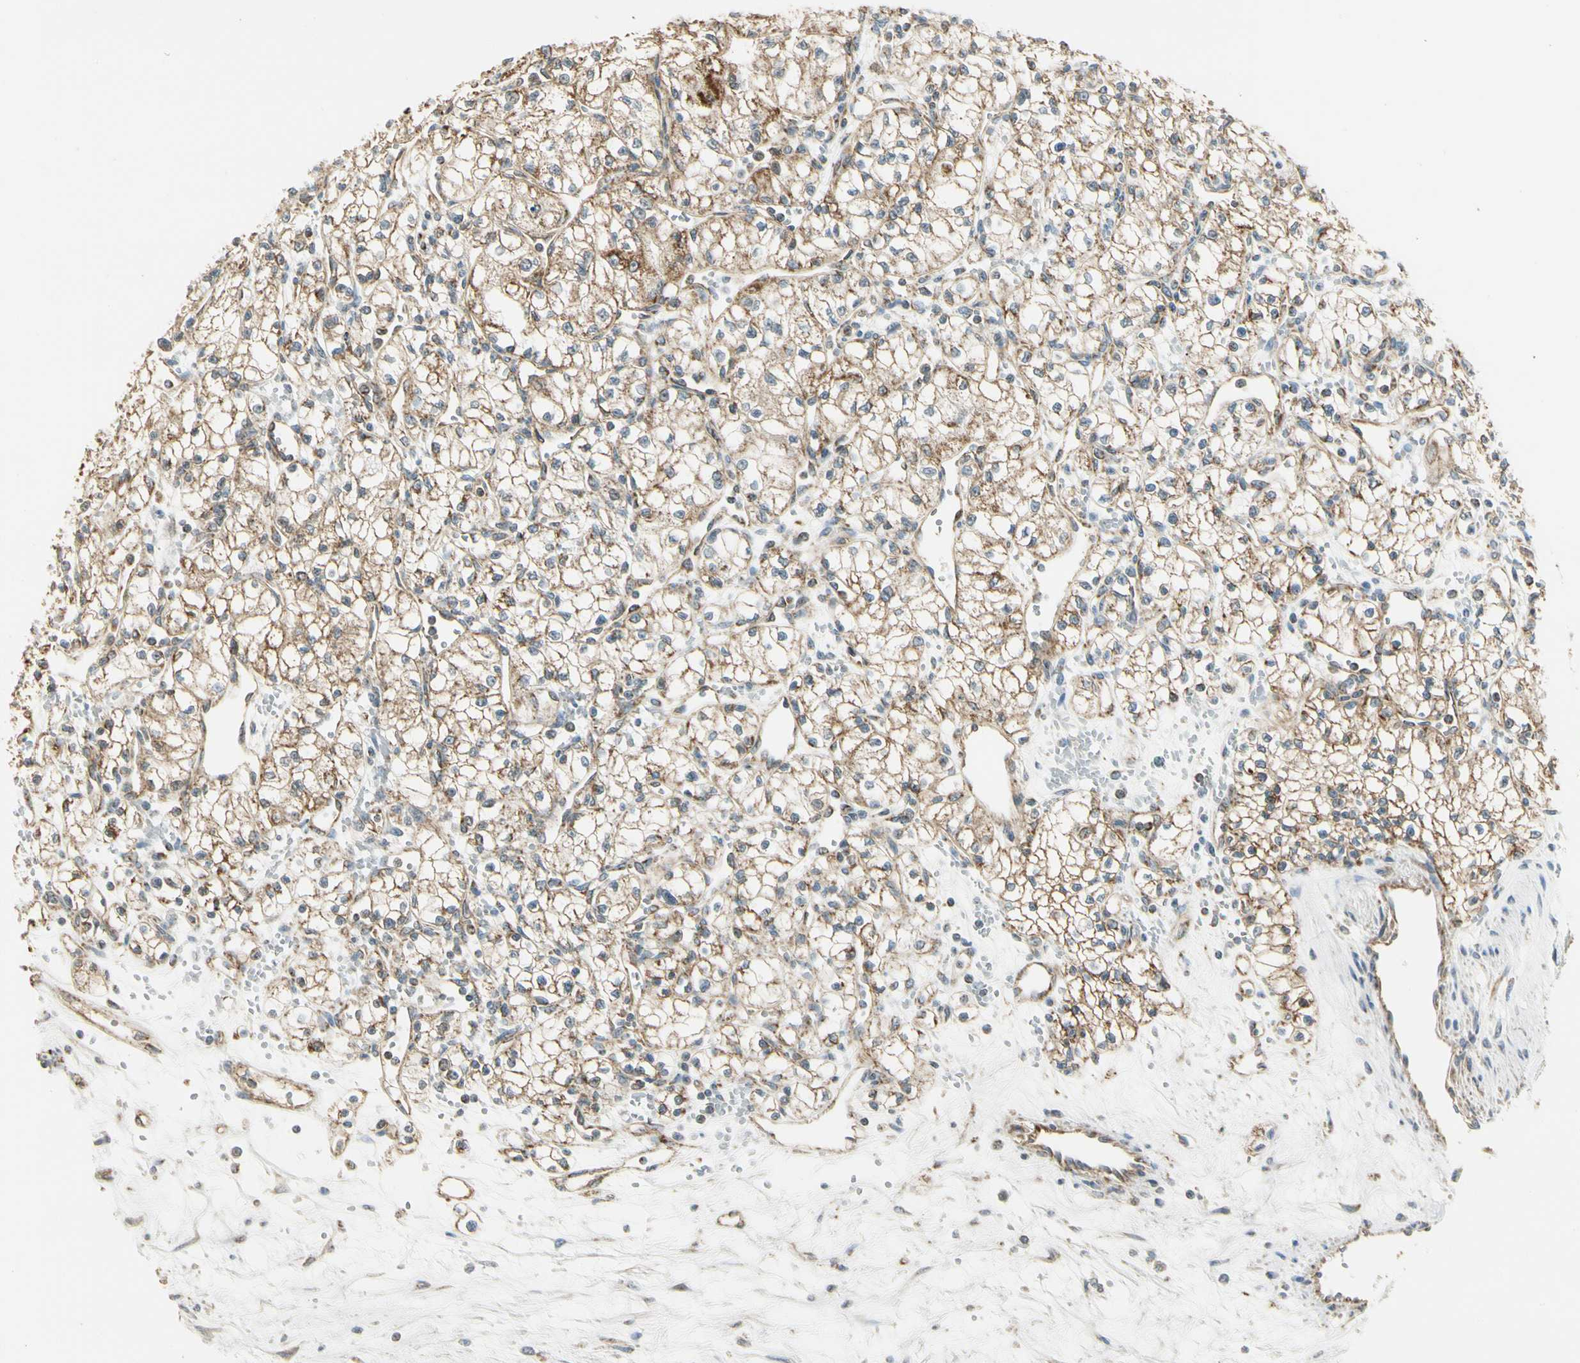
{"staining": {"intensity": "moderate", "quantity": ">75%", "location": "cytoplasmic/membranous"}, "tissue": "renal cancer", "cell_type": "Tumor cells", "image_type": "cancer", "snomed": [{"axis": "morphology", "description": "Normal tissue, NOS"}, {"axis": "morphology", "description": "Adenocarcinoma, NOS"}, {"axis": "topography", "description": "Kidney"}], "caption": "This photomicrograph displays immunohistochemistry staining of renal cancer (adenocarcinoma), with medium moderate cytoplasmic/membranous positivity in about >75% of tumor cells.", "gene": "EPHB3", "patient": {"sex": "male", "age": 59}}